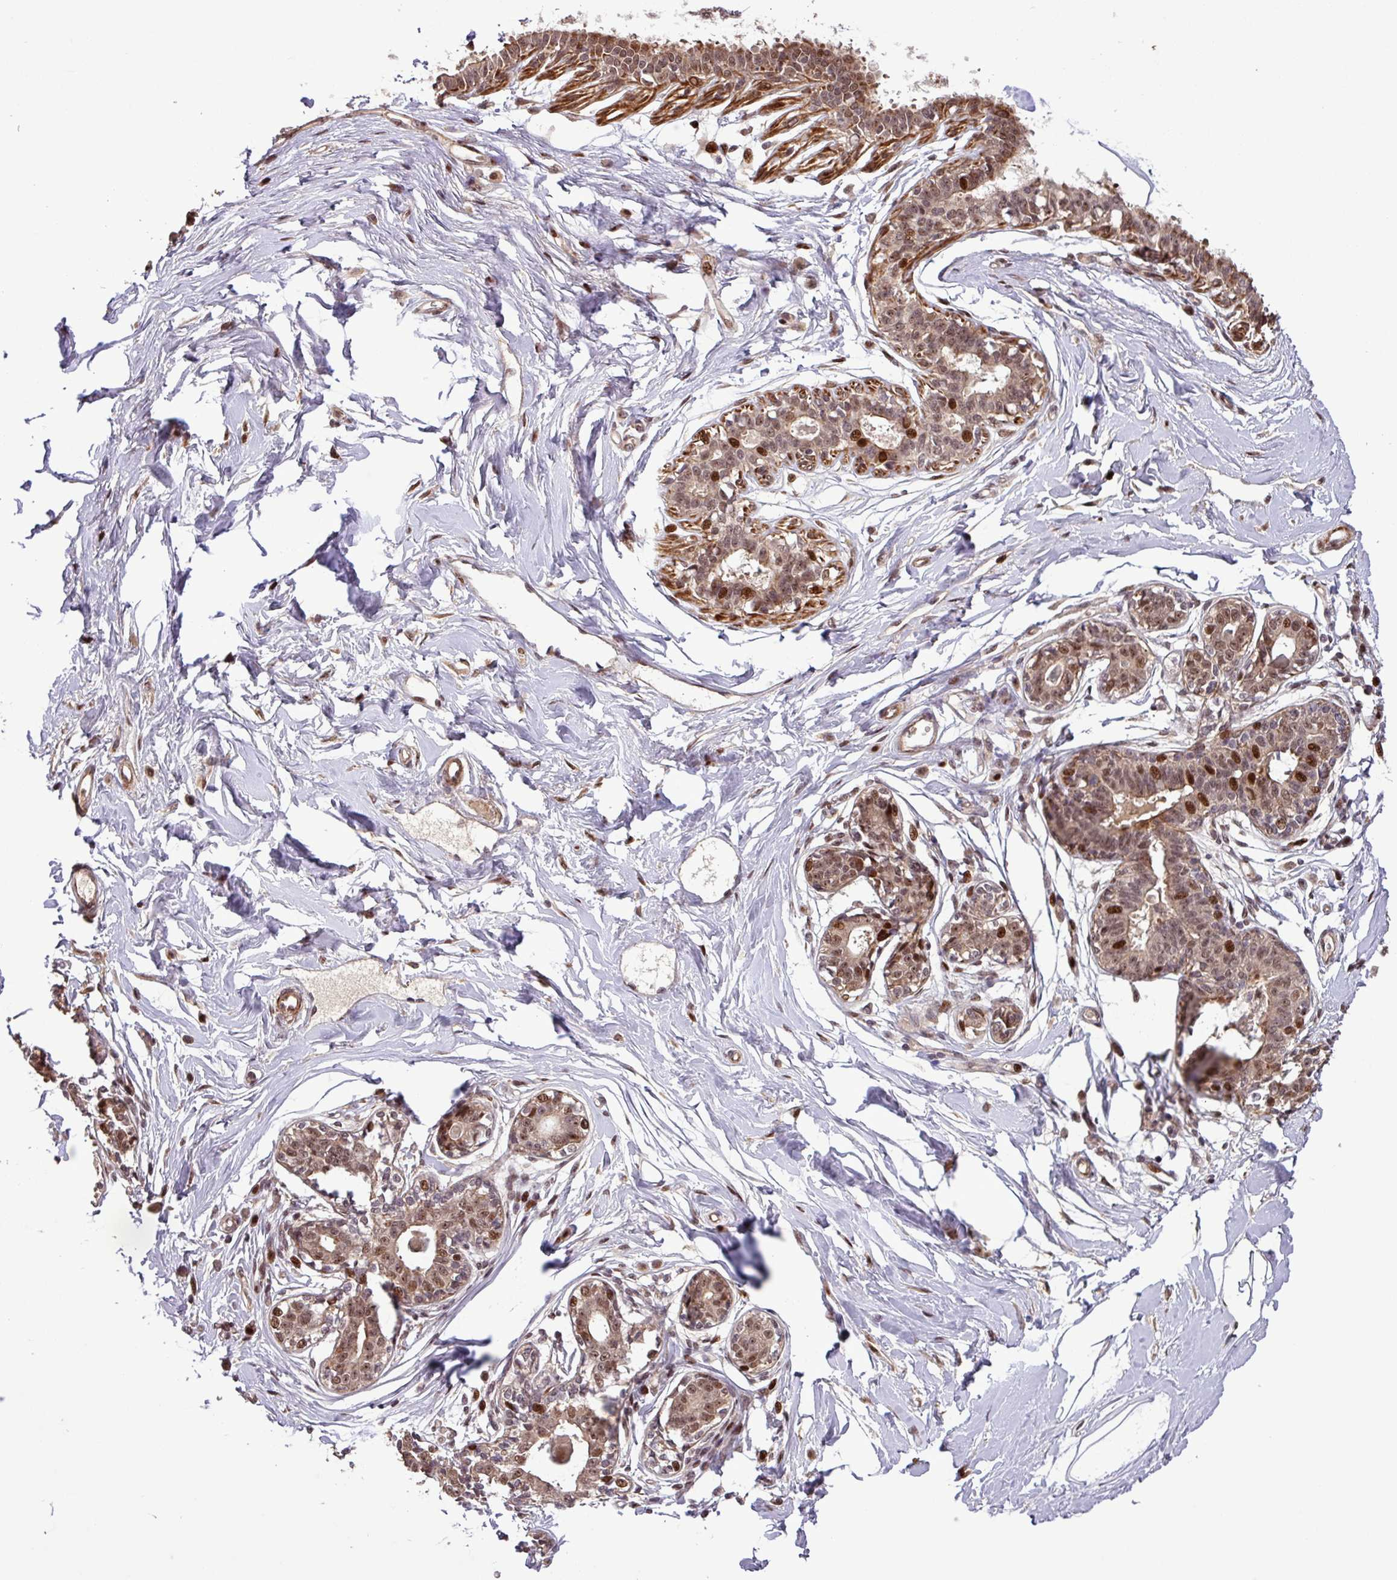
{"staining": {"intensity": "weak", "quantity": ">75%", "location": "cytoplasmic/membranous,nuclear"}, "tissue": "breast", "cell_type": "Adipocytes", "image_type": "normal", "snomed": [{"axis": "morphology", "description": "Normal tissue, NOS"}, {"axis": "topography", "description": "Breast"}], "caption": "Human breast stained with a brown dye exhibits weak cytoplasmic/membranous,nuclear positive expression in about >75% of adipocytes.", "gene": "SLC22A24", "patient": {"sex": "female", "age": 45}}